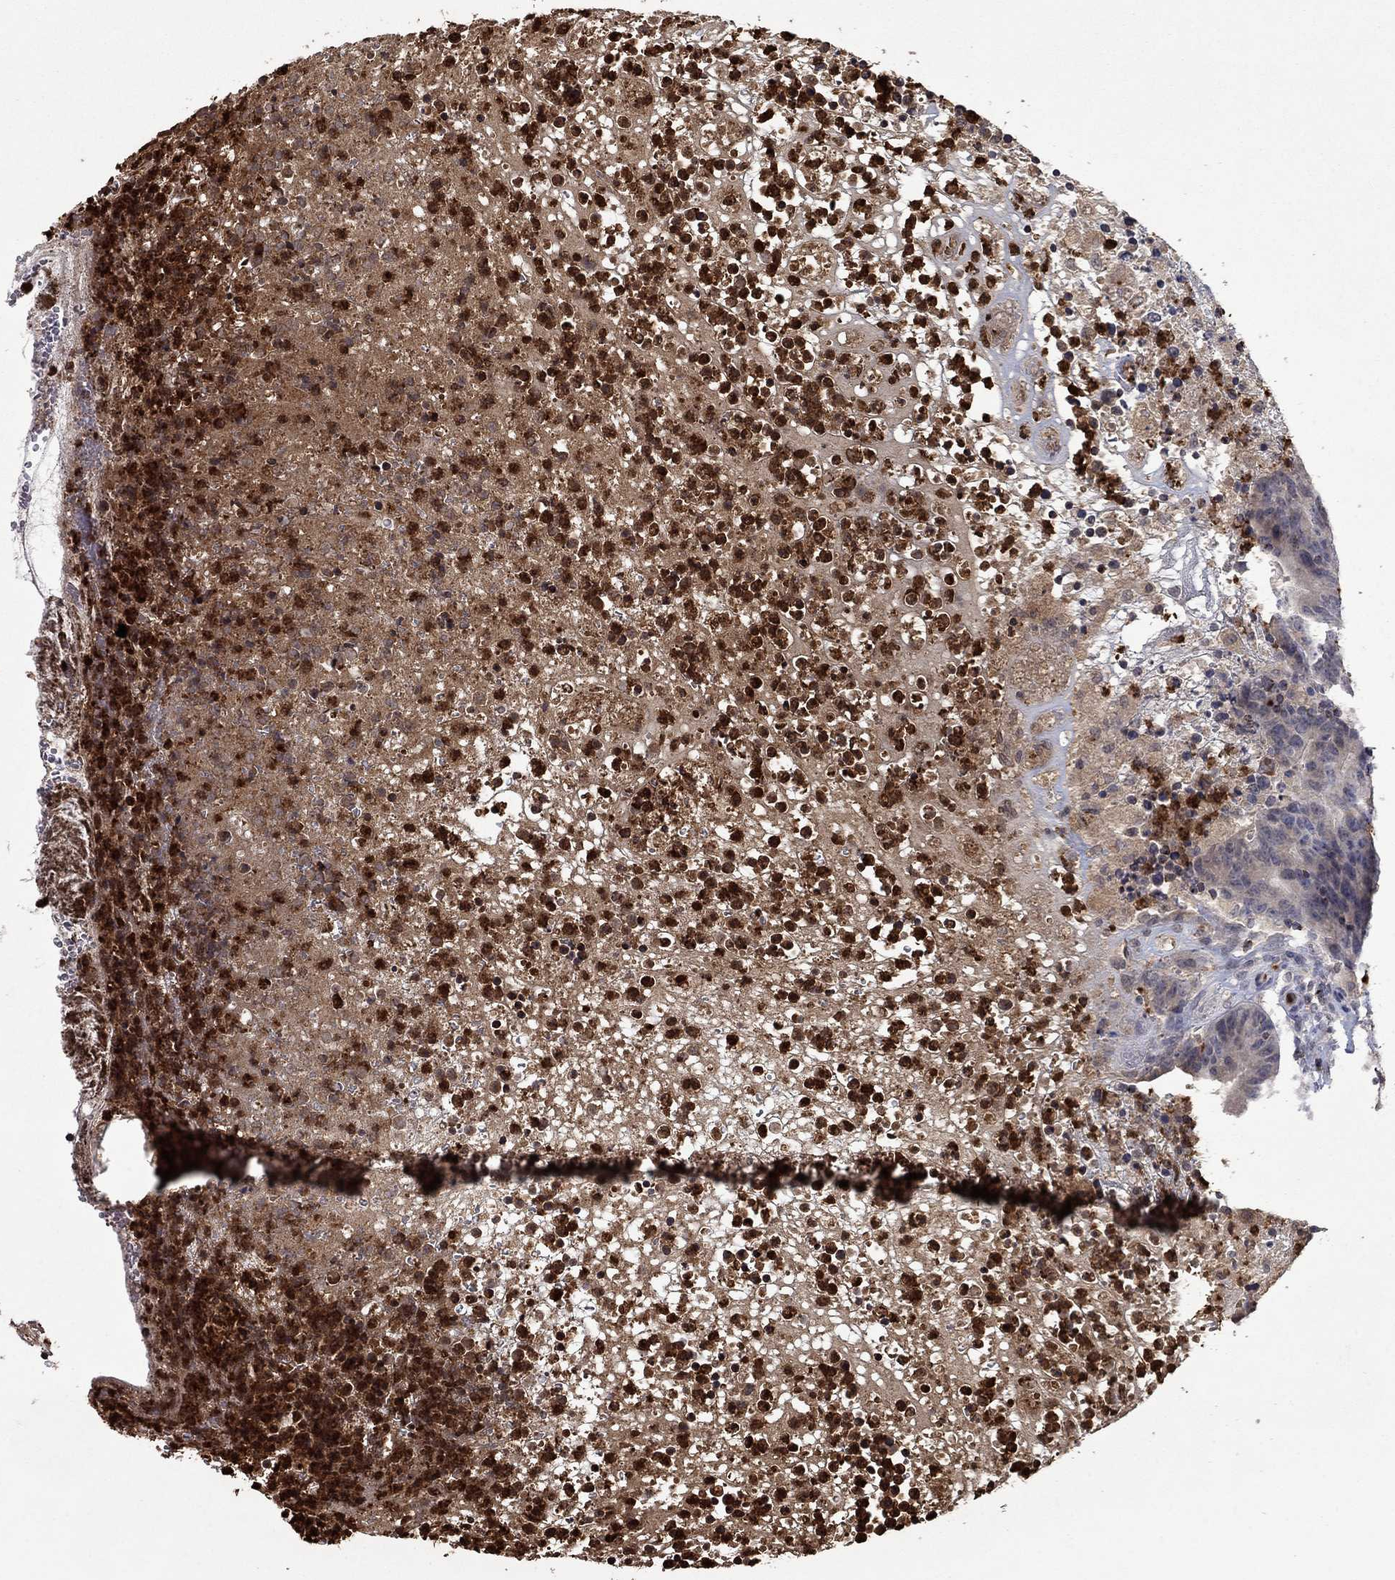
{"staining": {"intensity": "negative", "quantity": "none", "location": "none"}, "tissue": "colorectal cancer", "cell_type": "Tumor cells", "image_type": "cancer", "snomed": [{"axis": "morphology", "description": "Adenocarcinoma, NOS"}, {"axis": "topography", "description": "Colon"}], "caption": "High power microscopy histopathology image of an immunohistochemistry (IHC) histopathology image of adenocarcinoma (colorectal), revealing no significant staining in tumor cells.", "gene": "CCL5", "patient": {"sex": "female", "age": 75}}